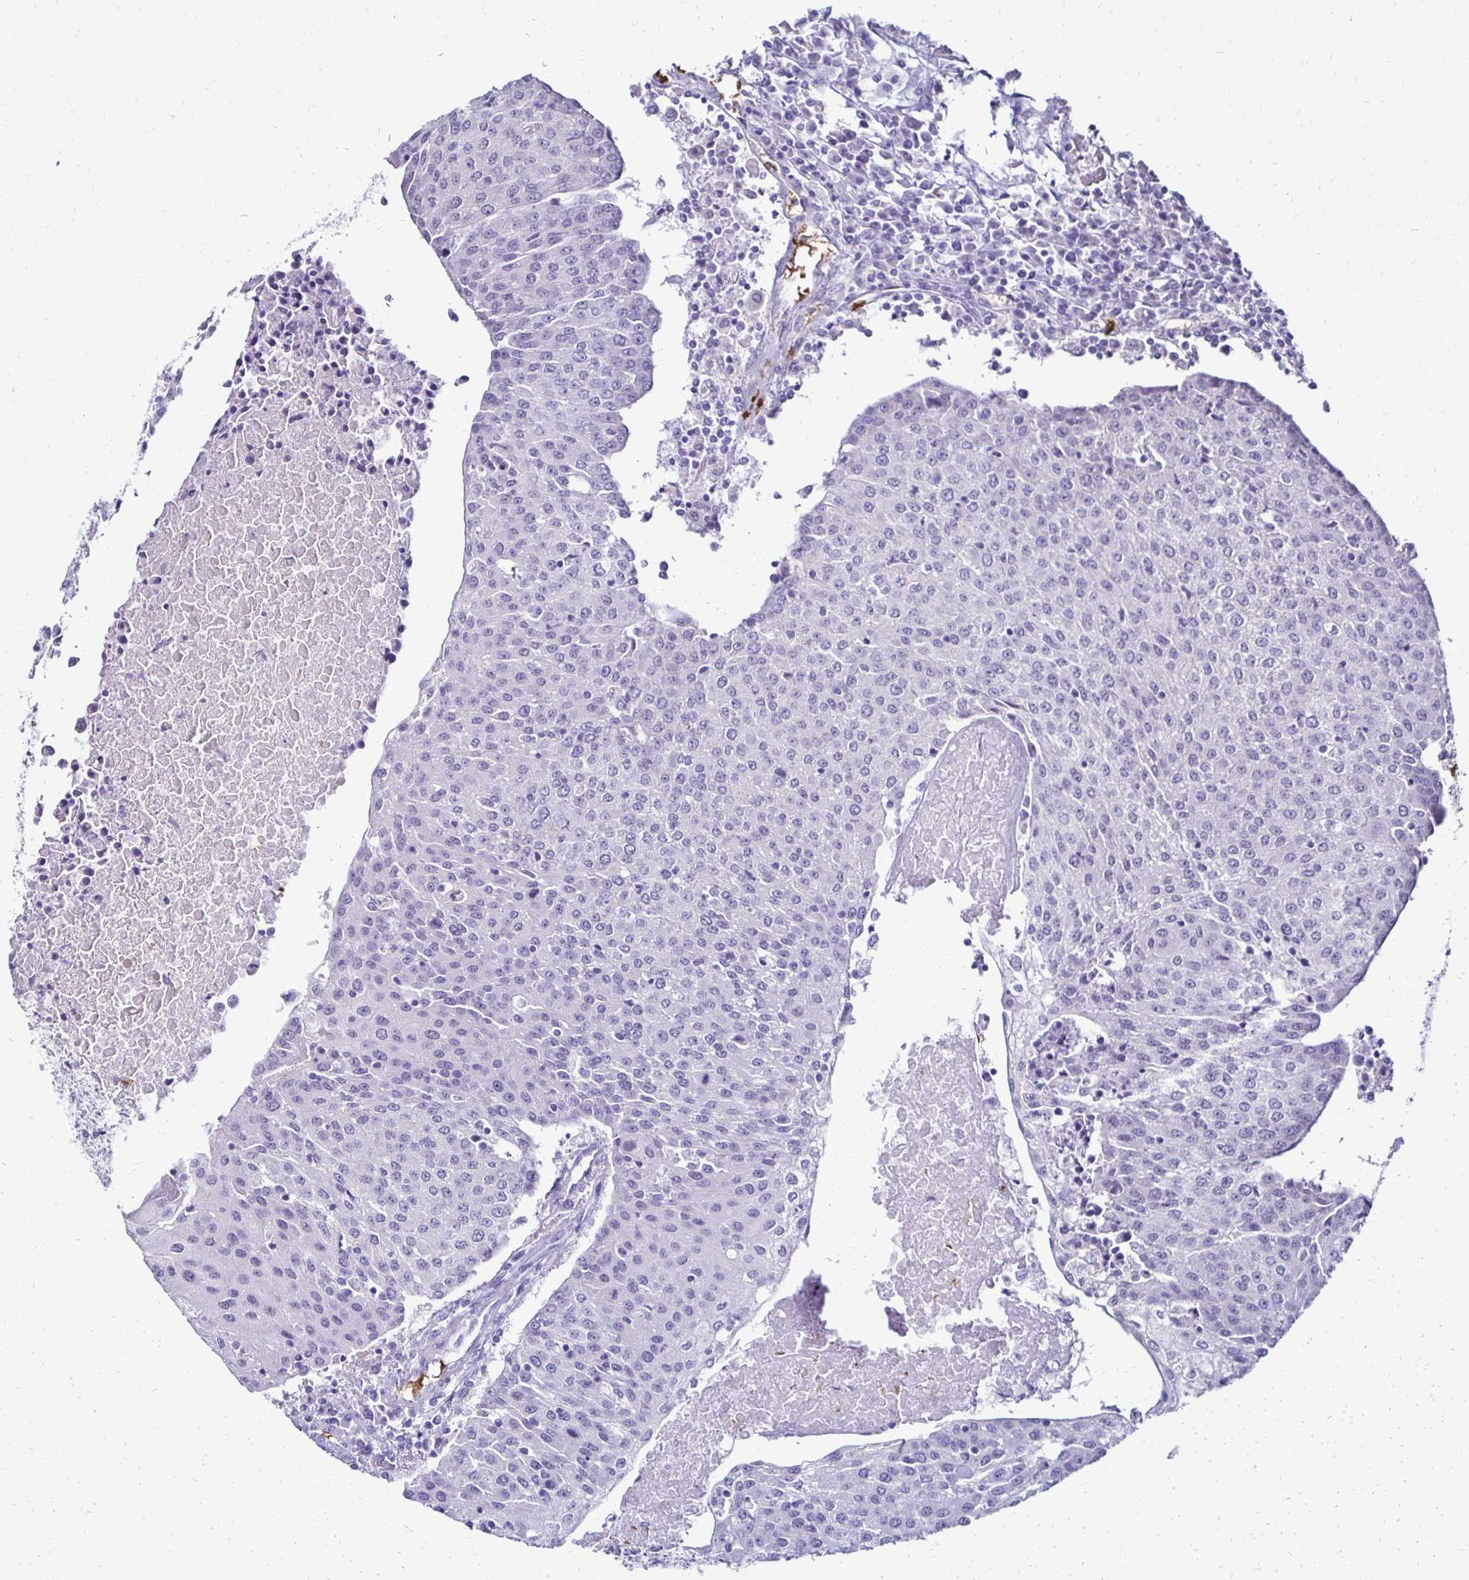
{"staining": {"intensity": "negative", "quantity": "none", "location": "none"}, "tissue": "urothelial cancer", "cell_type": "Tumor cells", "image_type": "cancer", "snomed": [{"axis": "morphology", "description": "Urothelial carcinoma, High grade"}, {"axis": "topography", "description": "Urinary bladder"}], "caption": "Human urothelial cancer stained for a protein using immunohistochemistry reveals no expression in tumor cells.", "gene": "RHBDL3", "patient": {"sex": "female", "age": 85}}